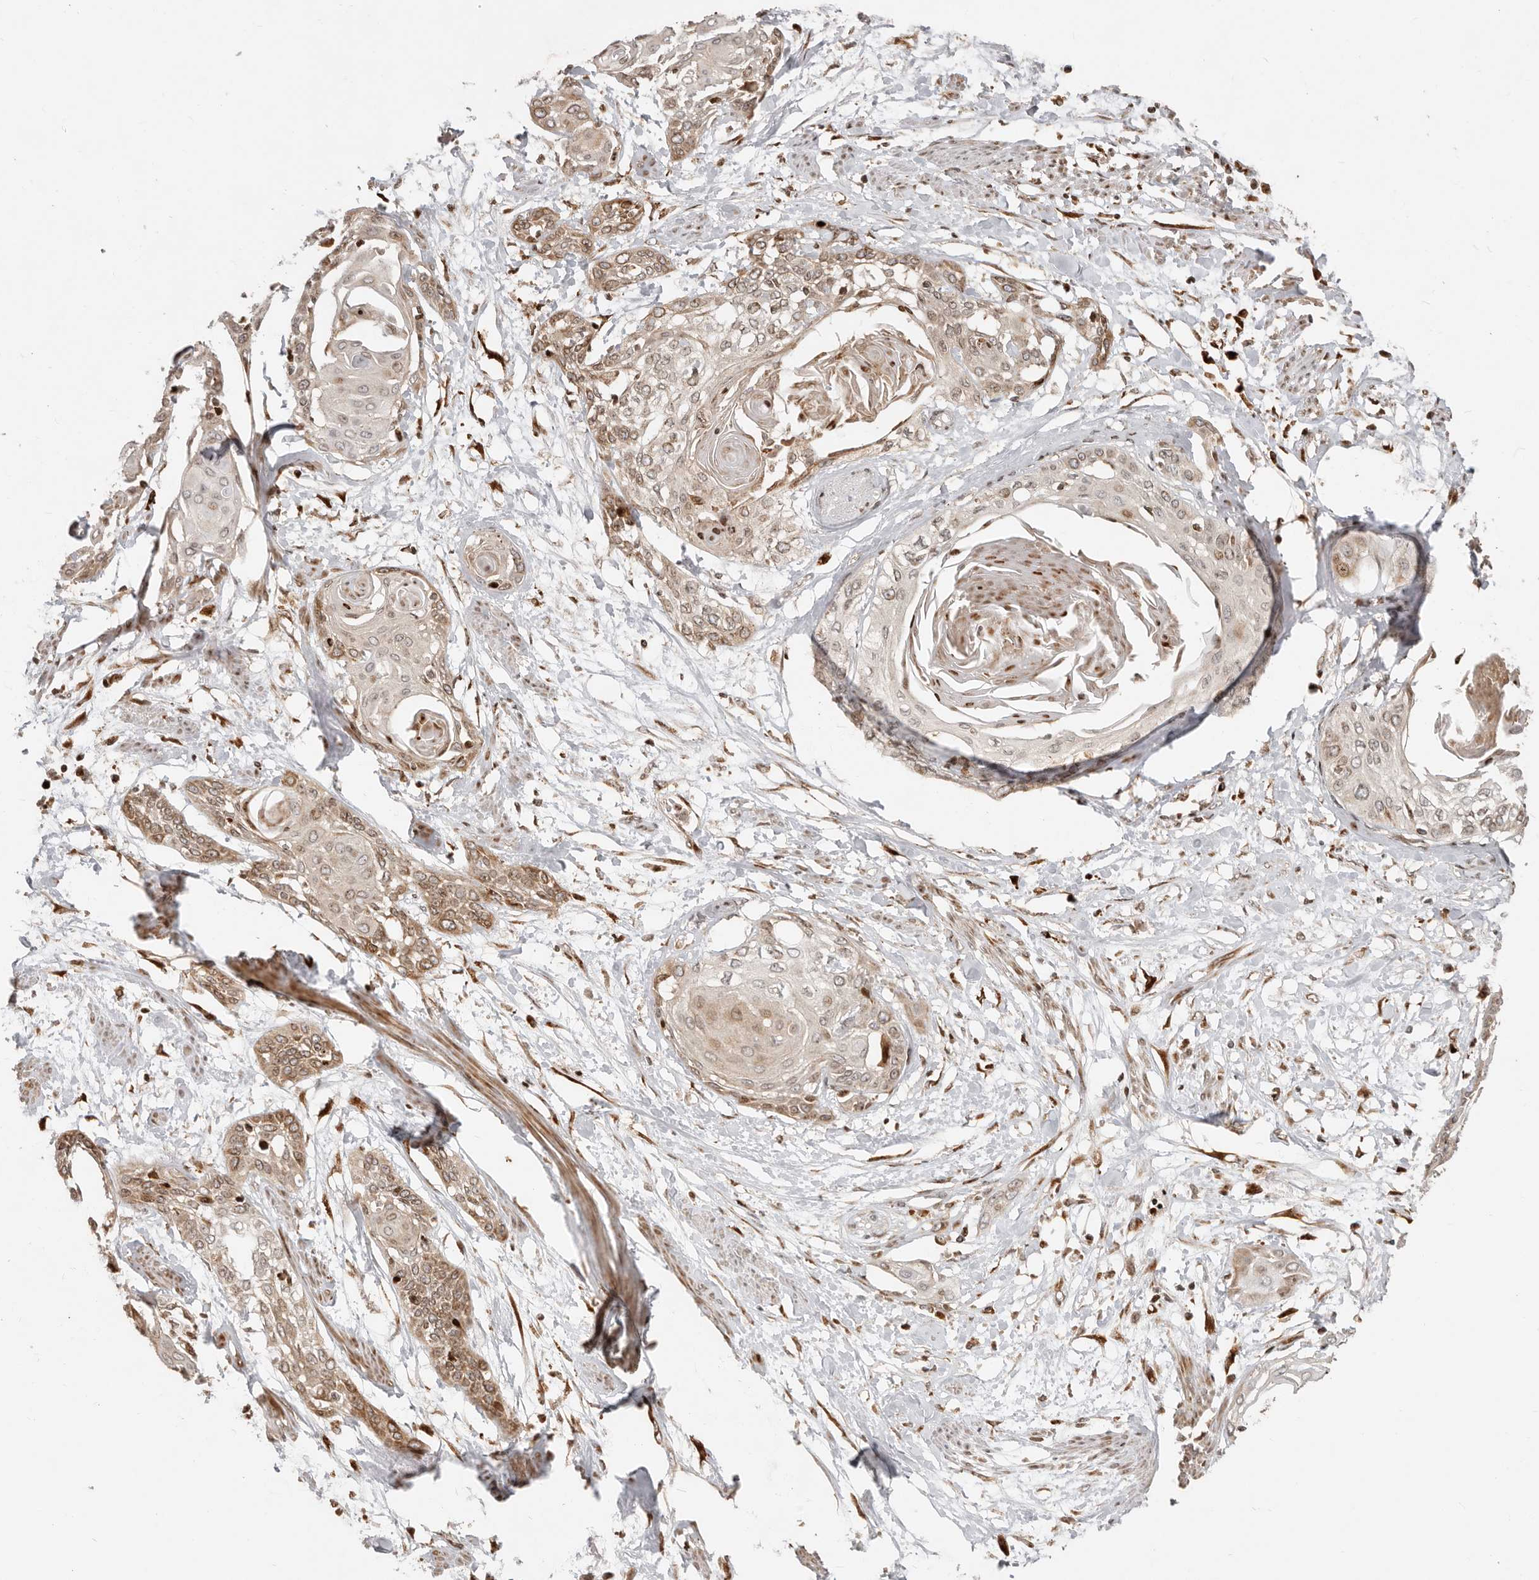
{"staining": {"intensity": "moderate", "quantity": "25%-75%", "location": "cytoplasmic/membranous"}, "tissue": "cervical cancer", "cell_type": "Tumor cells", "image_type": "cancer", "snomed": [{"axis": "morphology", "description": "Squamous cell carcinoma, NOS"}, {"axis": "topography", "description": "Cervix"}], "caption": "IHC (DAB) staining of cervical cancer (squamous cell carcinoma) displays moderate cytoplasmic/membranous protein expression in approximately 25%-75% of tumor cells. (DAB (3,3'-diaminobenzidine) IHC, brown staining for protein, blue staining for nuclei).", "gene": "TRIM4", "patient": {"sex": "female", "age": 57}}